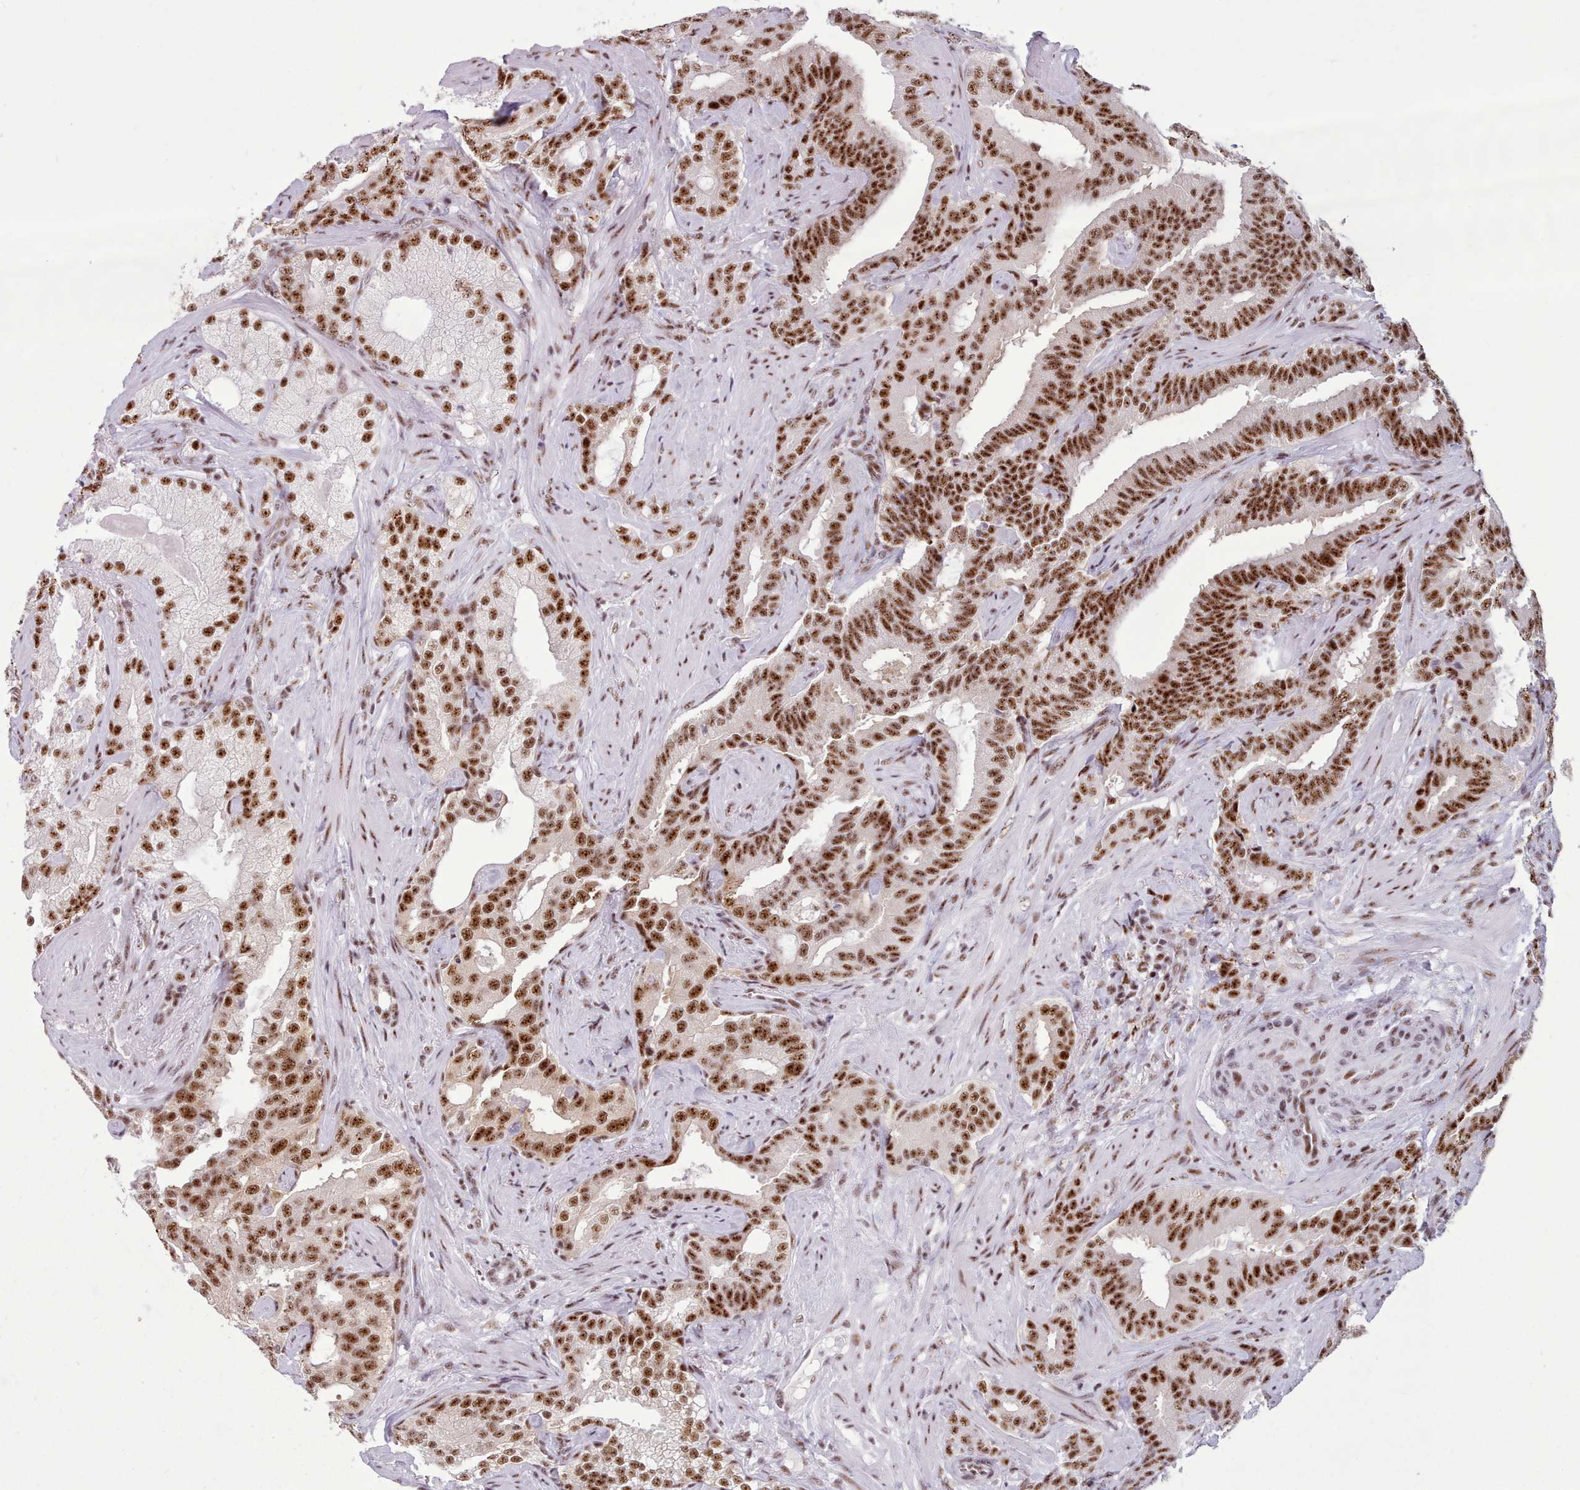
{"staining": {"intensity": "strong", "quantity": ">75%", "location": "nuclear"}, "tissue": "prostate cancer", "cell_type": "Tumor cells", "image_type": "cancer", "snomed": [{"axis": "morphology", "description": "Adenocarcinoma, High grade"}, {"axis": "topography", "description": "Prostate"}], "caption": "Prostate adenocarcinoma (high-grade) stained with DAB immunohistochemistry demonstrates high levels of strong nuclear positivity in approximately >75% of tumor cells.", "gene": "TMEM35B", "patient": {"sex": "male", "age": 64}}